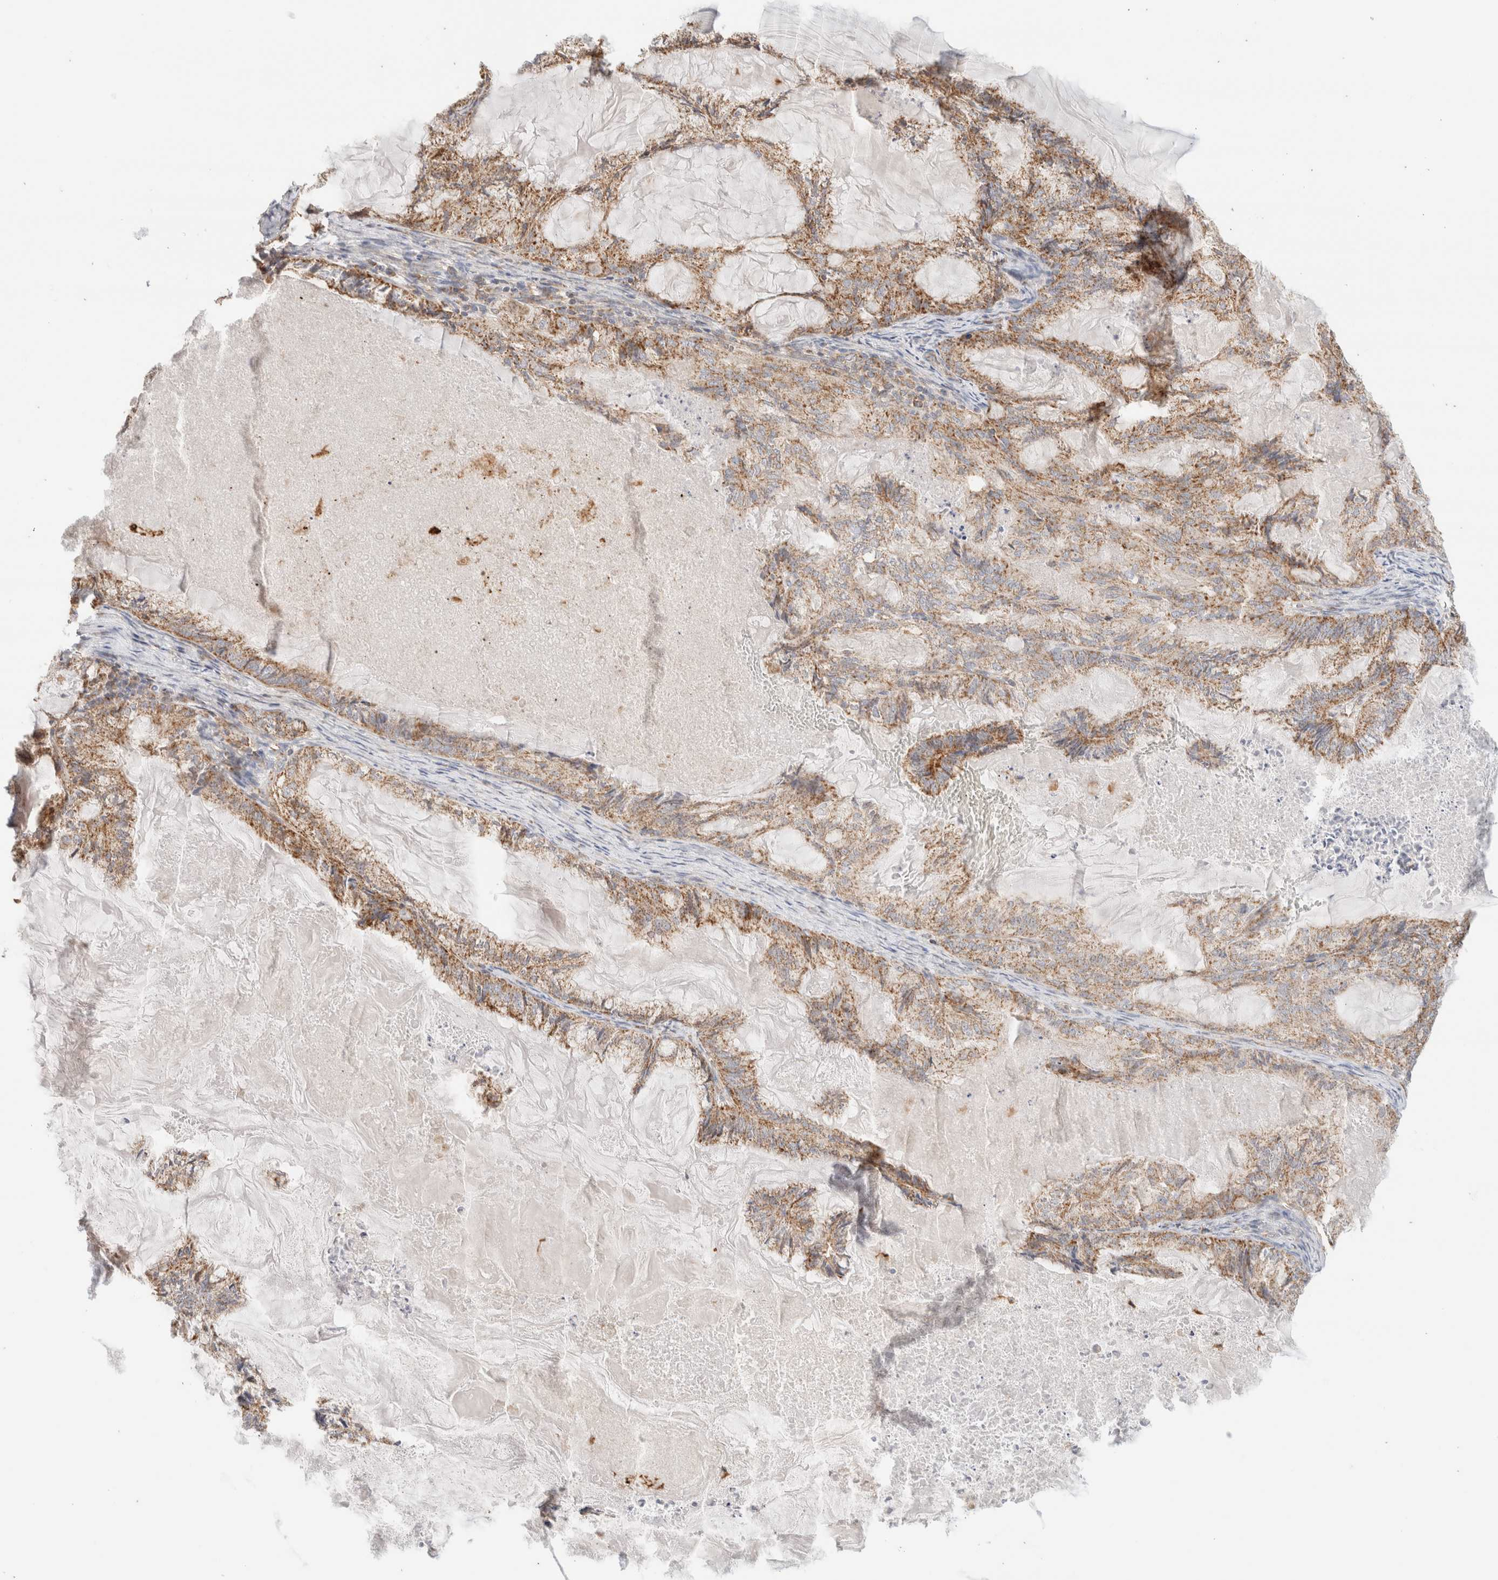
{"staining": {"intensity": "moderate", "quantity": "25%-75%", "location": "cytoplasmic/membranous"}, "tissue": "endometrial cancer", "cell_type": "Tumor cells", "image_type": "cancer", "snomed": [{"axis": "morphology", "description": "Adenocarcinoma, NOS"}, {"axis": "topography", "description": "Endometrium"}], "caption": "Protein staining displays moderate cytoplasmic/membranous positivity in about 25%-75% of tumor cells in endometrial cancer.", "gene": "MRM3", "patient": {"sex": "female", "age": 86}}